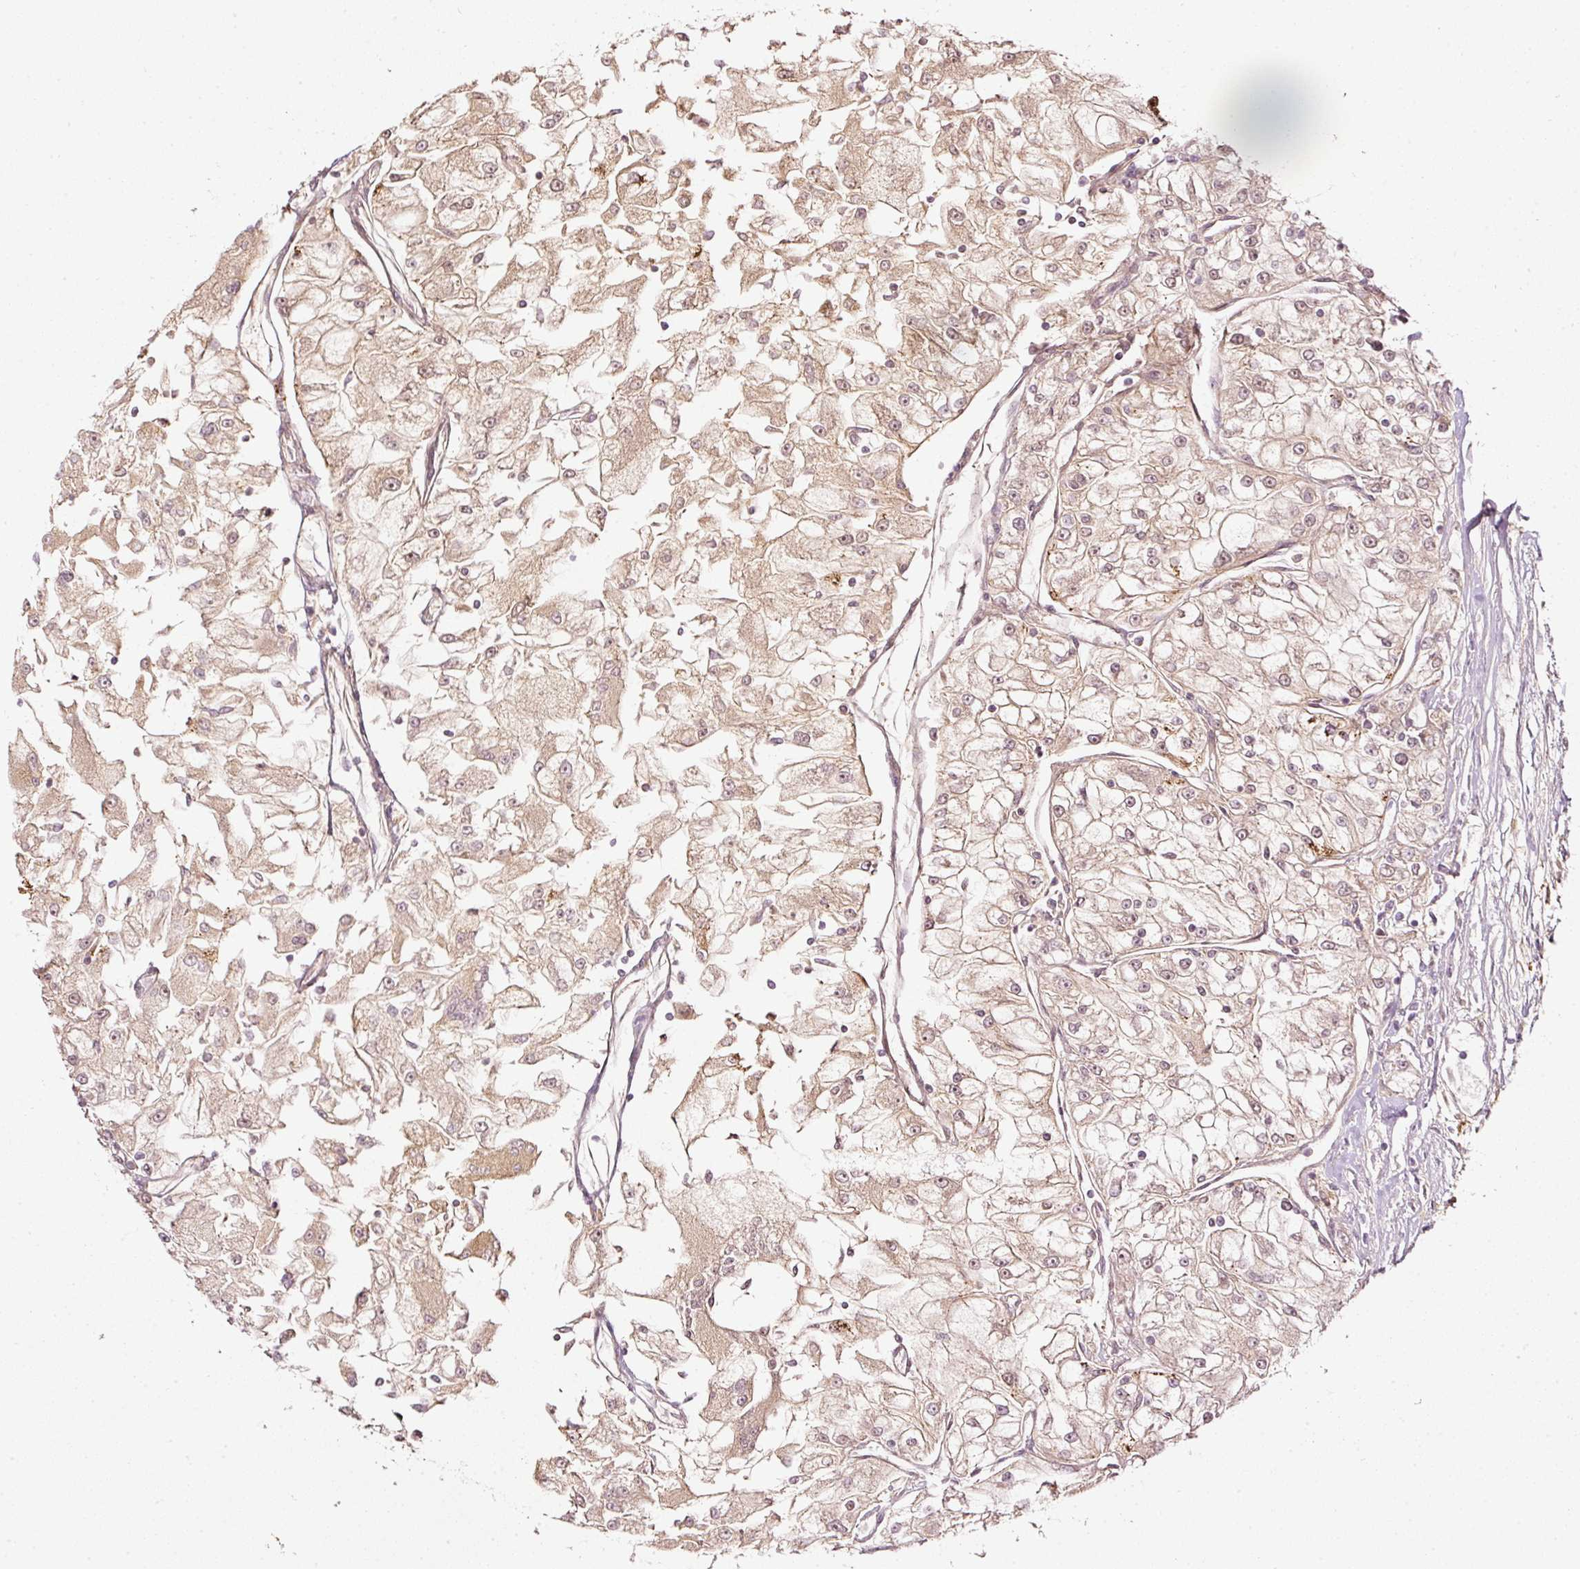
{"staining": {"intensity": "weak", "quantity": ">75%", "location": "cytoplasmic/membranous"}, "tissue": "renal cancer", "cell_type": "Tumor cells", "image_type": "cancer", "snomed": [{"axis": "morphology", "description": "Adenocarcinoma, NOS"}, {"axis": "topography", "description": "Kidney"}], "caption": "Approximately >75% of tumor cells in renal cancer (adenocarcinoma) demonstrate weak cytoplasmic/membranous protein positivity as visualized by brown immunohistochemical staining.", "gene": "SERPING1", "patient": {"sex": "female", "age": 72}}